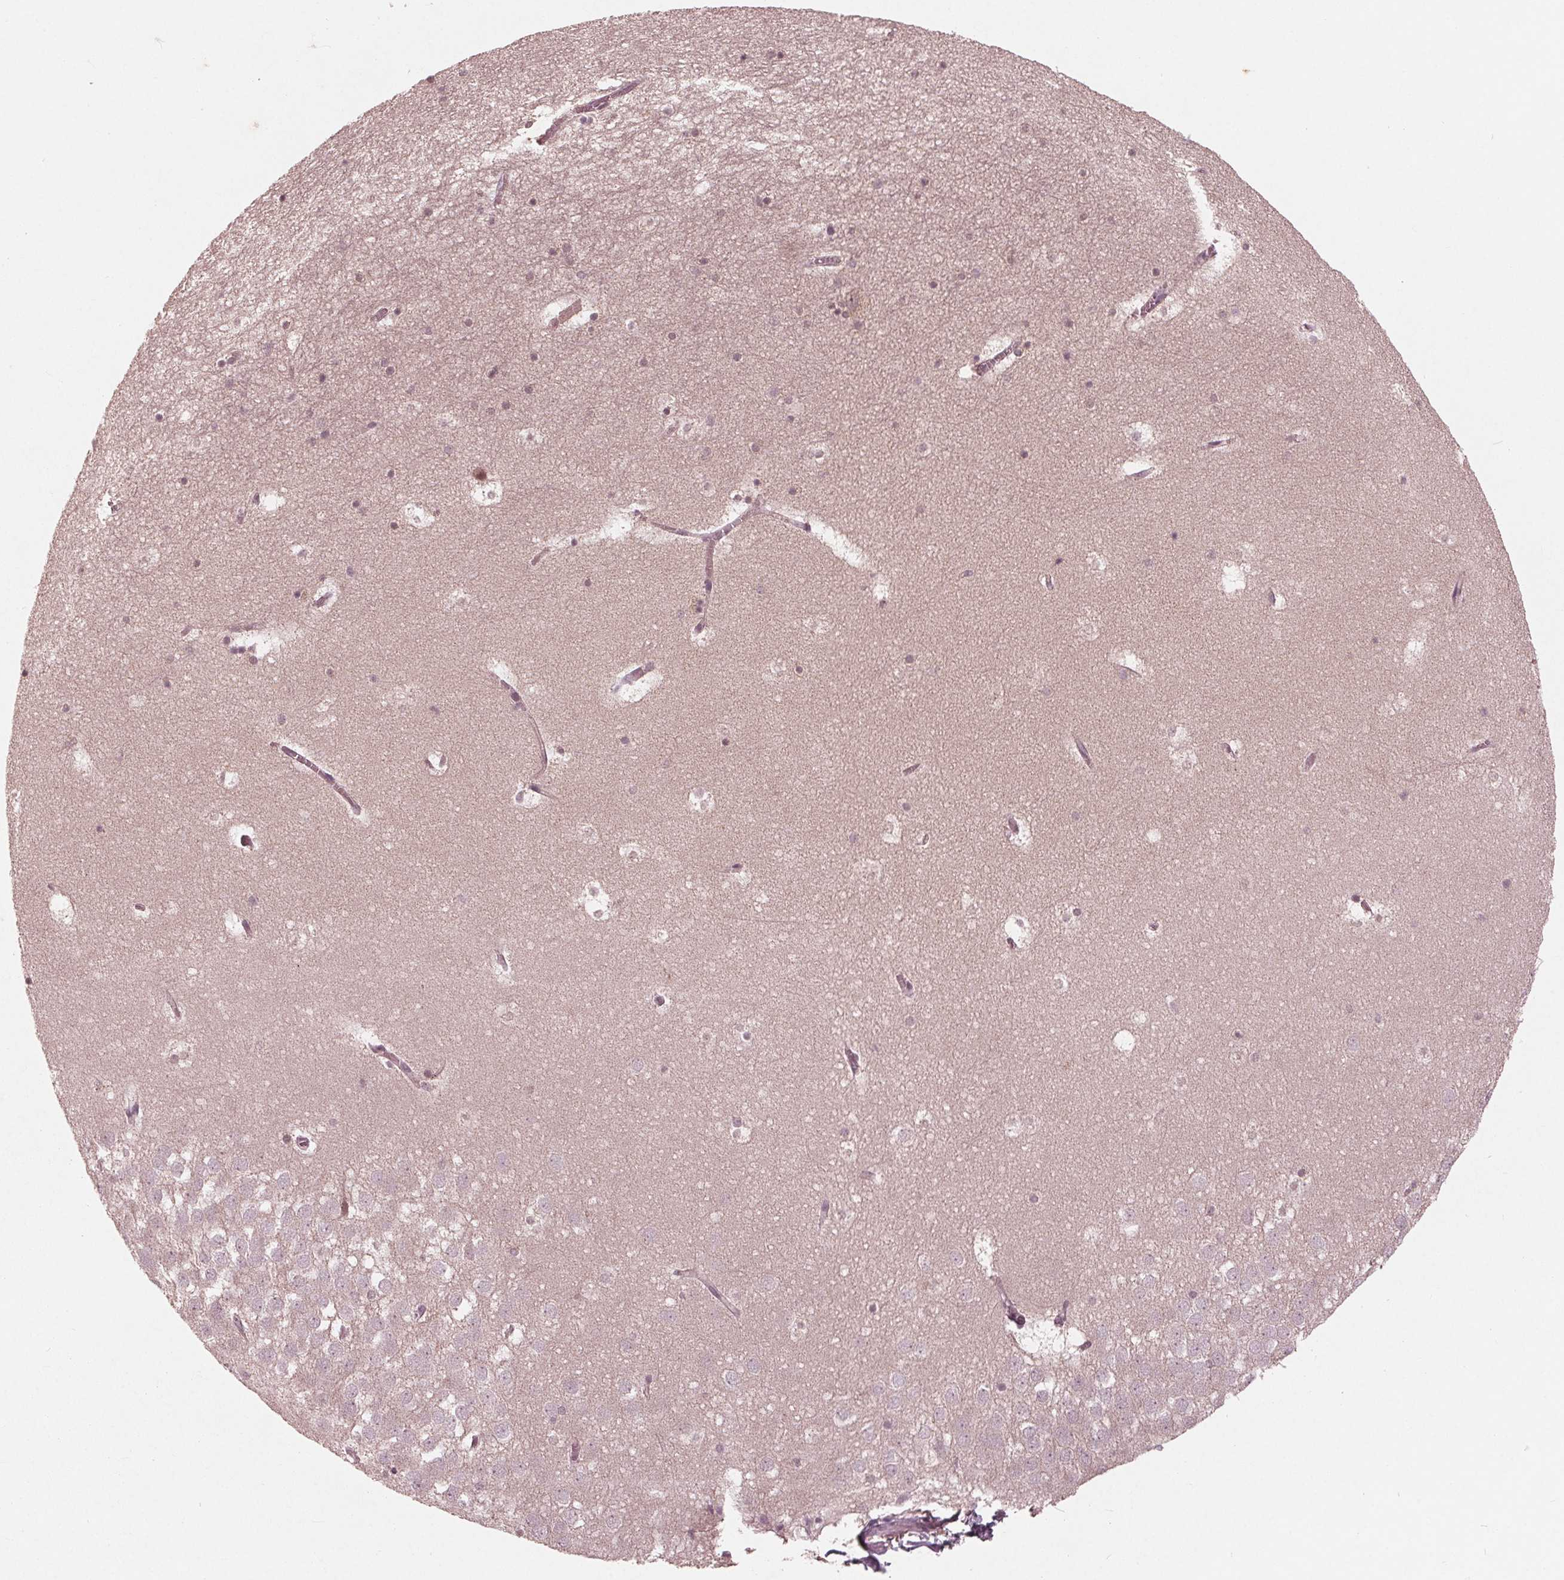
{"staining": {"intensity": "negative", "quantity": "none", "location": "none"}, "tissue": "hippocampus", "cell_type": "Glial cells", "image_type": "normal", "snomed": [{"axis": "morphology", "description": "Normal tissue, NOS"}, {"axis": "topography", "description": "Hippocampus"}], "caption": "This is an immunohistochemistry (IHC) histopathology image of benign hippocampus. There is no positivity in glial cells.", "gene": "UBALD1", "patient": {"sex": "male", "age": 45}}